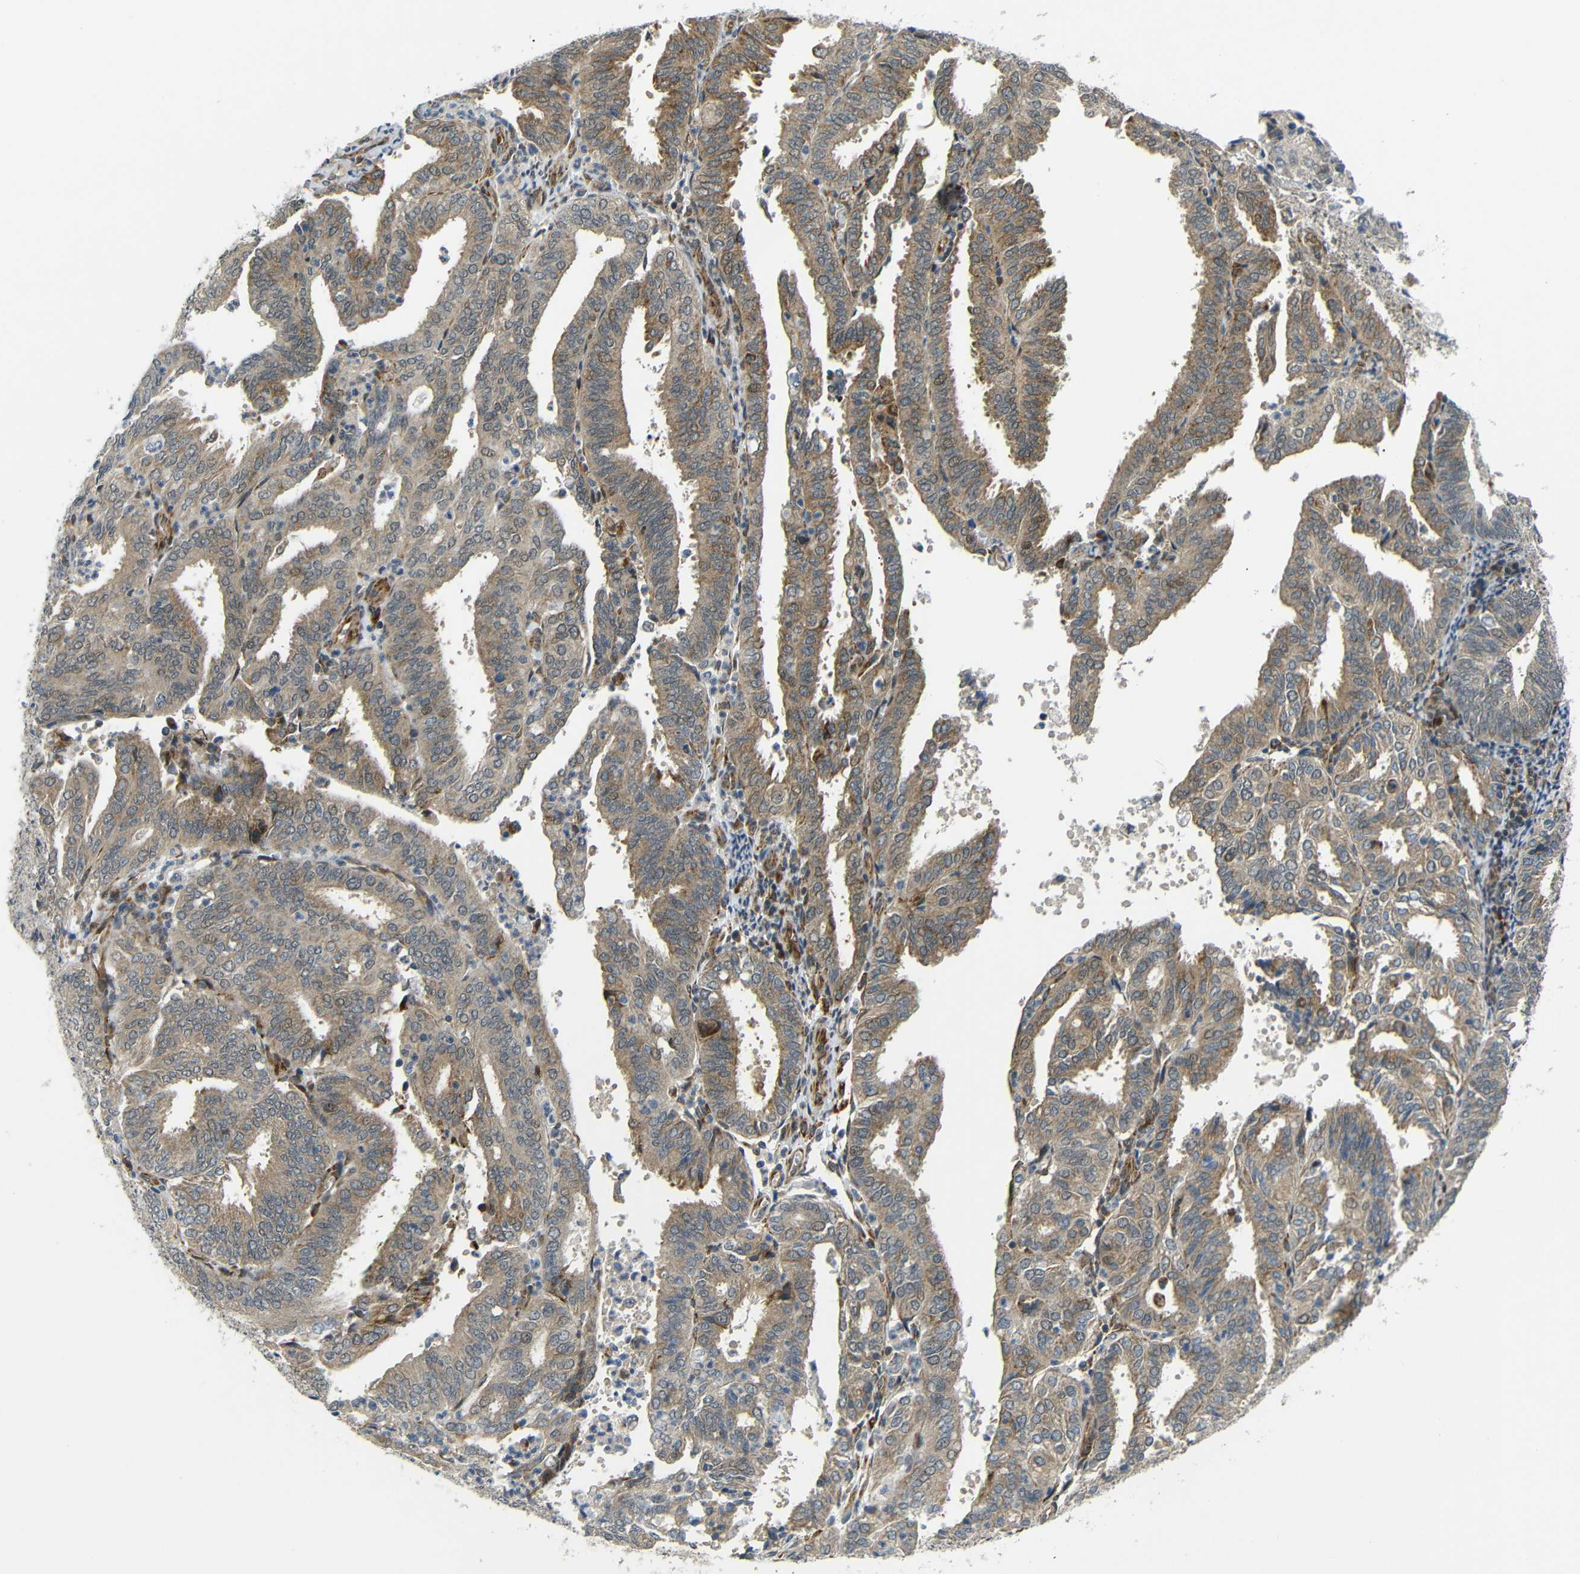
{"staining": {"intensity": "moderate", "quantity": ">75%", "location": "cytoplasmic/membranous"}, "tissue": "endometrial cancer", "cell_type": "Tumor cells", "image_type": "cancer", "snomed": [{"axis": "morphology", "description": "Adenocarcinoma, NOS"}, {"axis": "topography", "description": "Uterus"}], "caption": "Protein expression analysis of human endometrial adenocarcinoma reveals moderate cytoplasmic/membranous positivity in about >75% of tumor cells. The staining was performed using DAB (3,3'-diaminobenzidine), with brown indicating positive protein expression. Nuclei are stained blue with hematoxylin.", "gene": "SYDE1", "patient": {"sex": "female", "age": 60}}